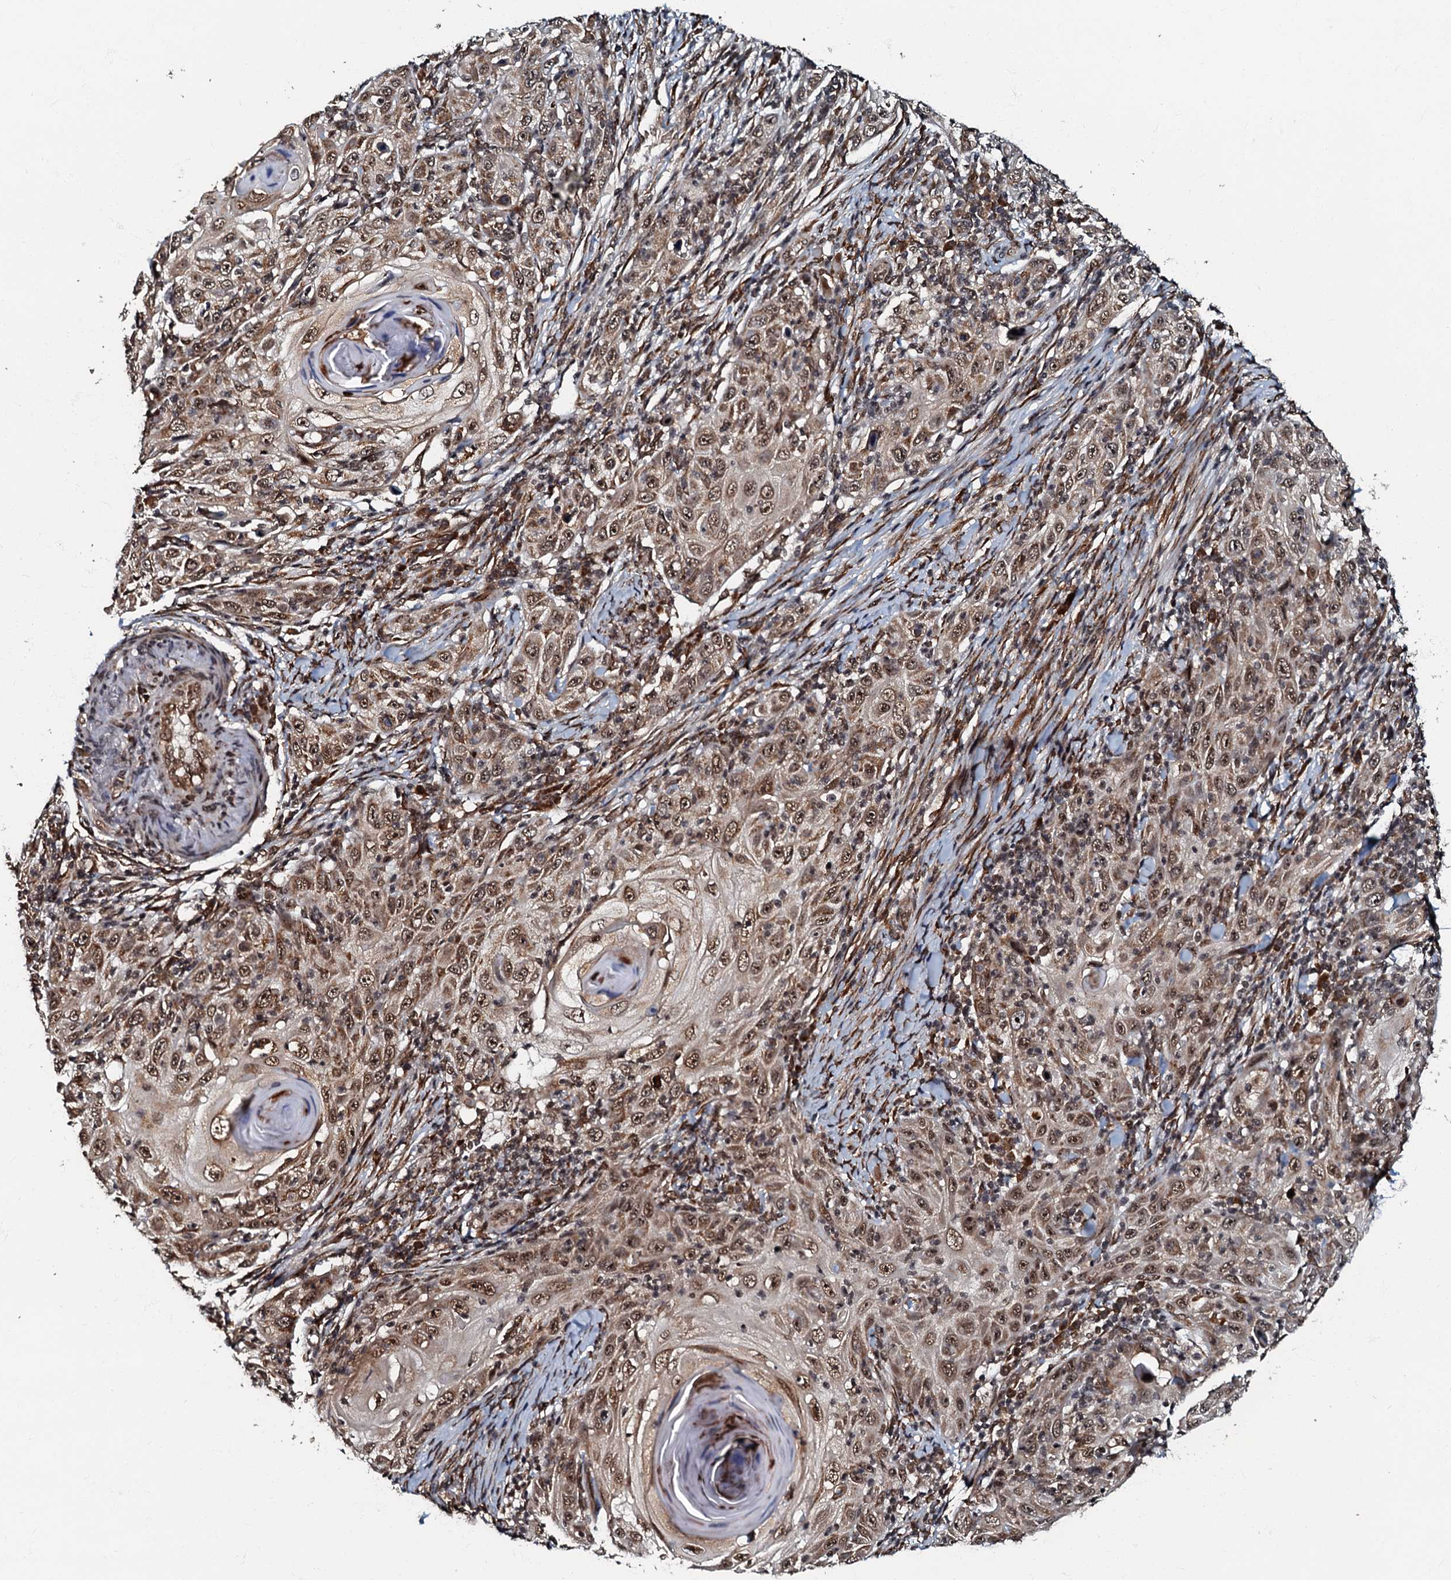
{"staining": {"intensity": "moderate", "quantity": ">75%", "location": "cytoplasmic/membranous,nuclear"}, "tissue": "skin cancer", "cell_type": "Tumor cells", "image_type": "cancer", "snomed": [{"axis": "morphology", "description": "Squamous cell carcinoma, NOS"}, {"axis": "topography", "description": "Skin"}], "caption": "High-magnification brightfield microscopy of skin squamous cell carcinoma stained with DAB (brown) and counterstained with hematoxylin (blue). tumor cells exhibit moderate cytoplasmic/membranous and nuclear positivity is present in approximately>75% of cells.", "gene": "C18orf32", "patient": {"sex": "female", "age": 88}}